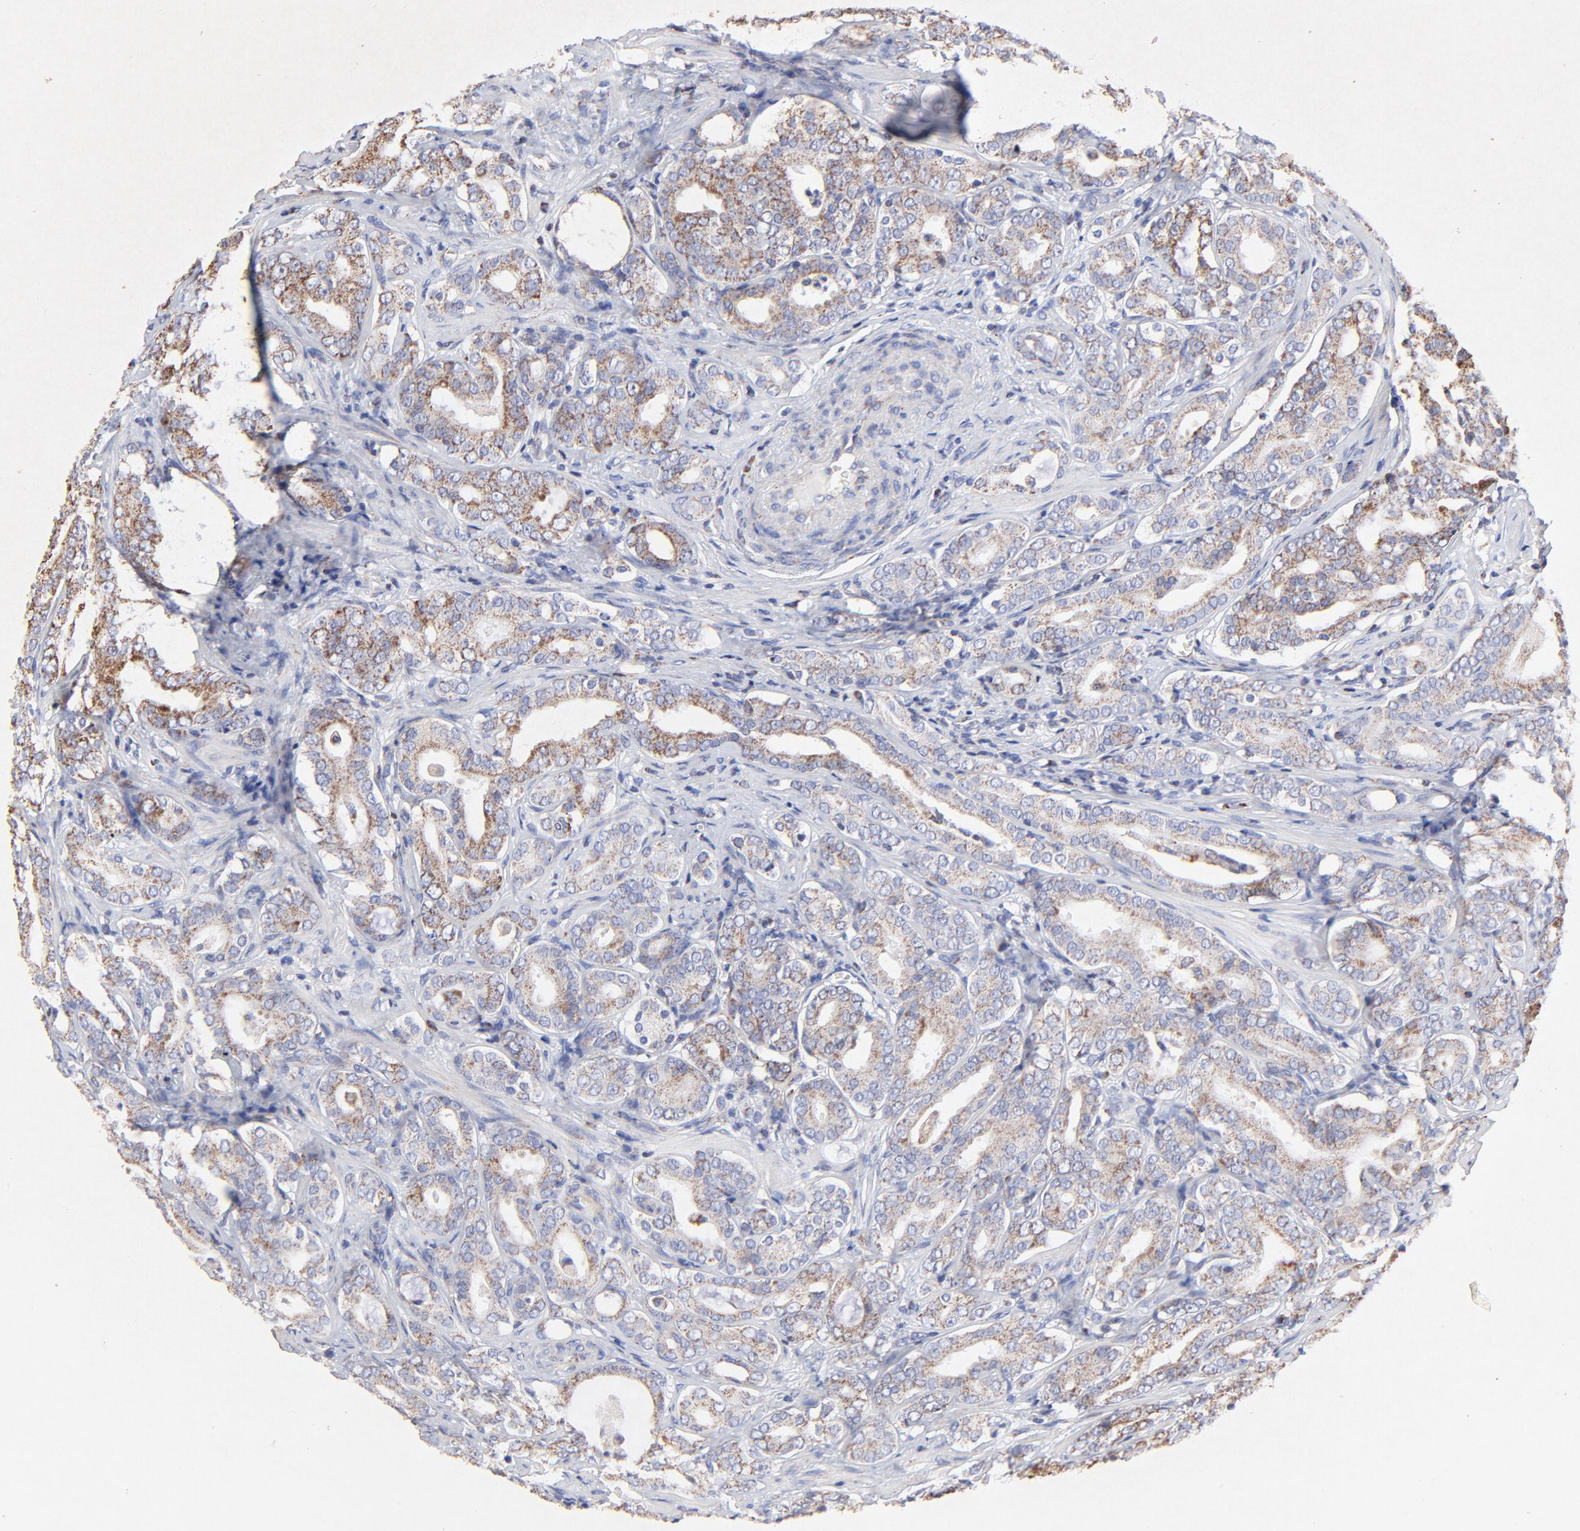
{"staining": {"intensity": "moderate", "quantity": ">75%", "location": "cytoplasmic/membranous"}, "tissue": "prostate cancer", "cell_type": "Tumor cells", "image_type": "cancer", "snomed": [{"axis": "morphology", "description": "Adenocarcinoma, Low grade"}, {"axis": "topography", "description": "Prostate"}], "caption": "Protein positivity by IHC reveals moderate cytoplasmic/membranous expression in approximately >75% of tumor cells in prostate adenocarcinoma (low-grade).", "gene": "SSBP1", "patient": {"sex": "male", "age": 59}}